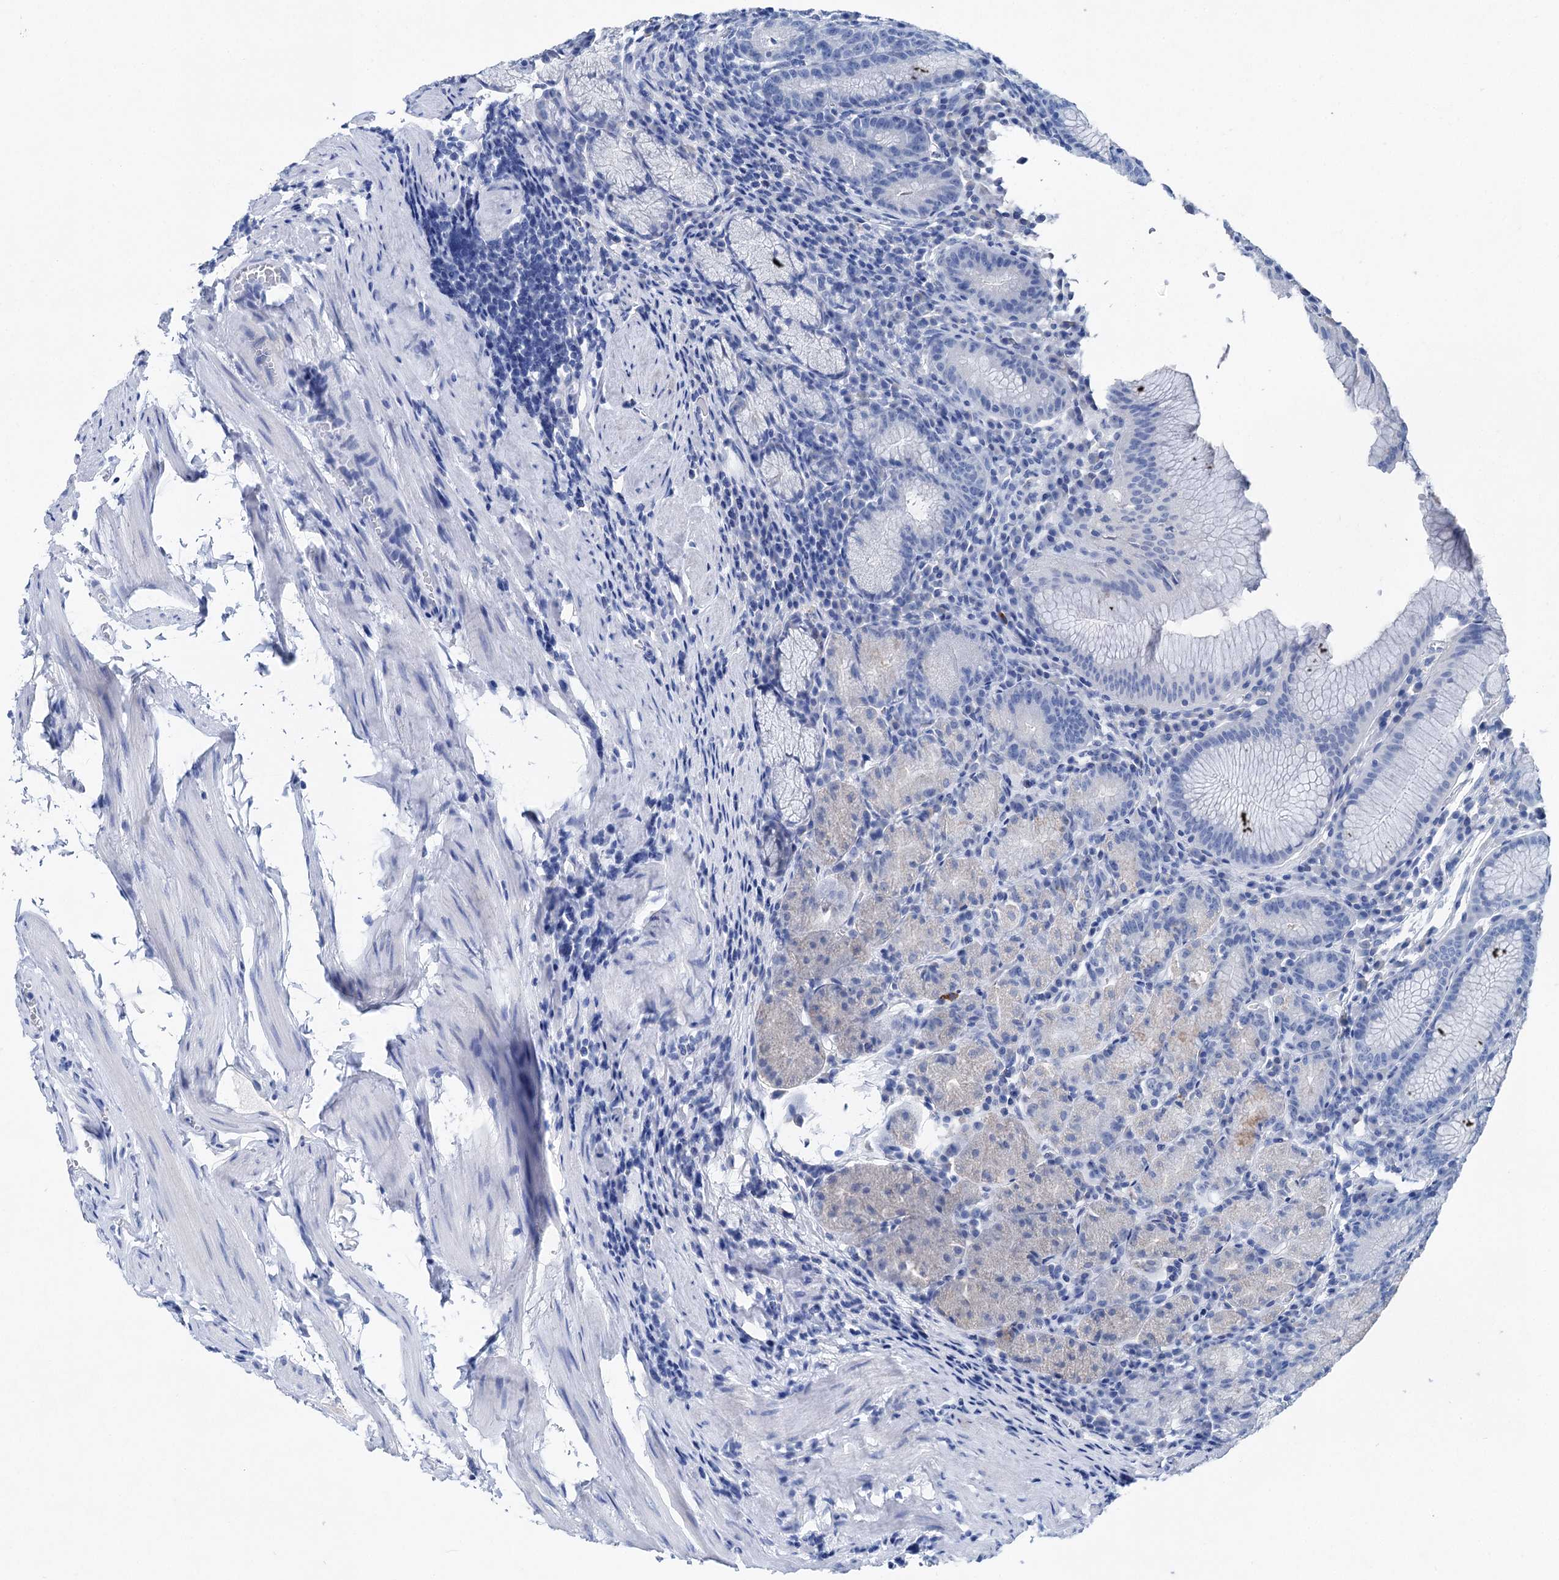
{"staining": {"intensity": "weak", "quantity": "<25%", "location": "cytoplasmic/membranous"}, "tissue": "stomach", "cell_type": "Glandular cells", "image_type": "normal", "snomed": [{"axis": "morphology", "description": "Normal tissue, NOS"}, {"axis": "topography", "description": "Stomach"}], "caption": "An immunohistochemistry micrograph of unremarkable stomach is shown. There is no staining in glandular cells of stomach.", "gene": "BRINP1", "patient": {"sex": "male", "age": 55}}